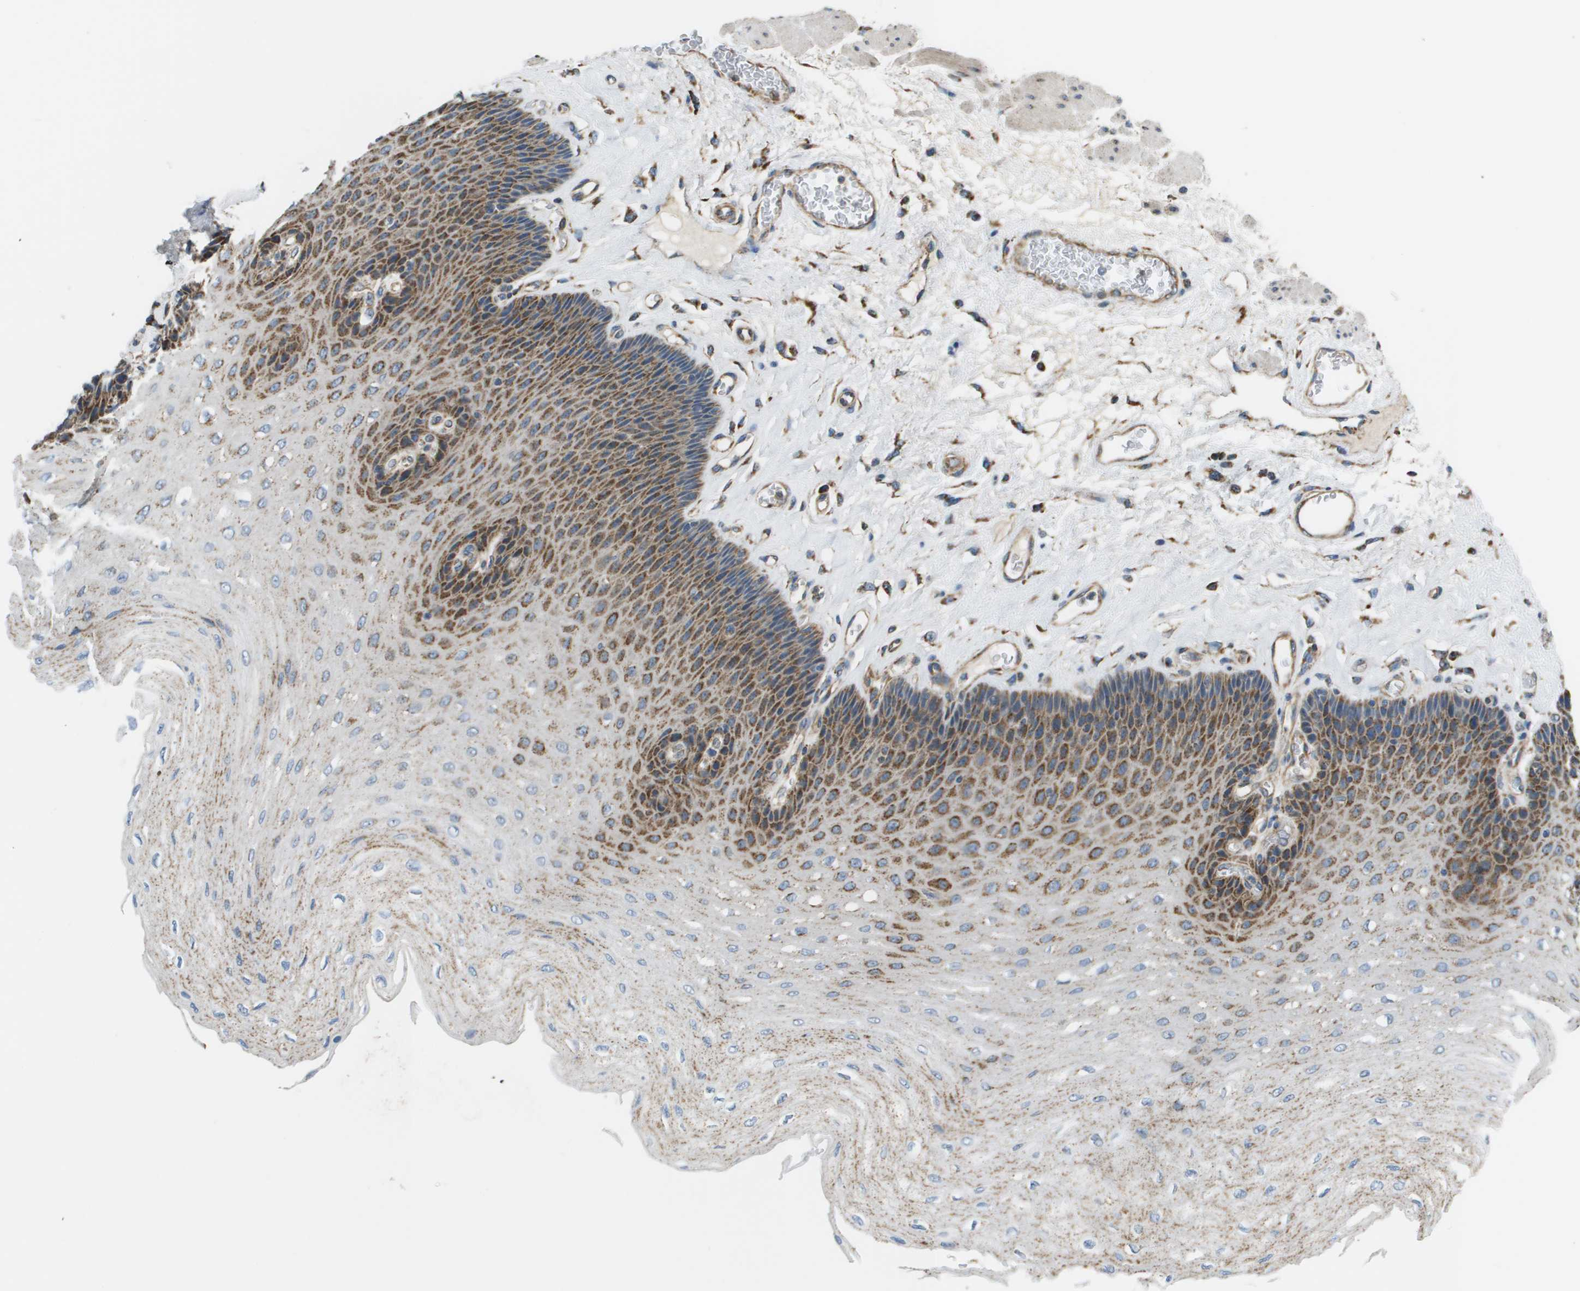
{"staining": {"intensity": "moderate", "quantity": ">75%", "location": "cytoplasmic/membranous"}, "tissue": "esophagus", "cell_type": "Squamous epithelial cells", "image_type": "normal", "snomed": [{"axis": "morphology", "description": "Normal tissue, NOS"}, {"axis": "topography", "description": "Esophagus"}], "caption": "Protein staining reveals moderate cytoplasmic/membranous staining in about >75% of squamous epithelial cells in unremarkable esophagus. The staining is performed using DAB brown chromogen to label protein expression. The nuclei are counter-stained blue using hematoxylin.", "gene": "NRK", "patient": {"sex": "female", "age": 72}}